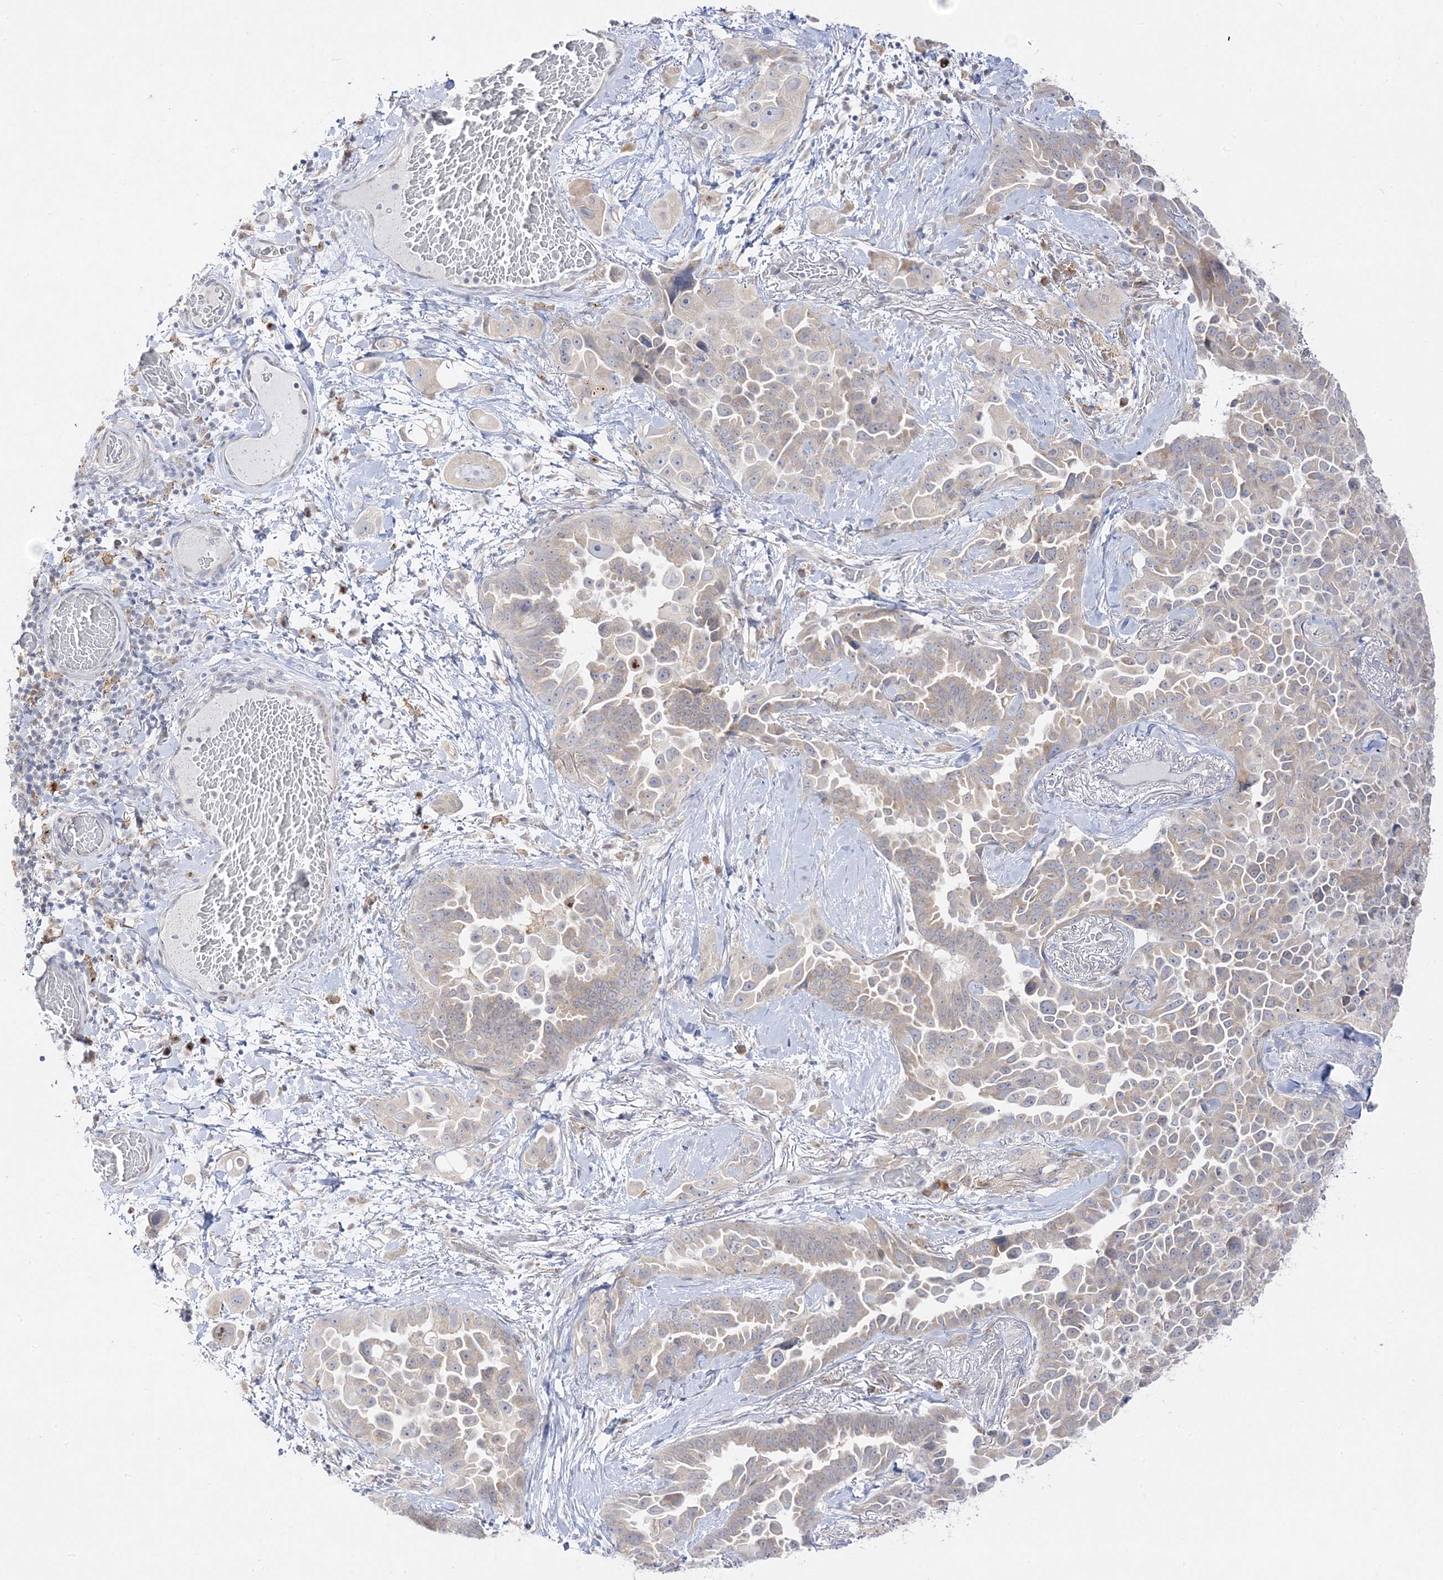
{"staining": {"intensity": "weak", "quantity": "<25%", "location": "cytoplasmic/membranous"}, "tissue": "lung cancer", "cell_type": "Tumor cells", "image_type": "cancer", "snomed": [{"axis": "morphology", "description": "Adenocarcinoma, NOS"}, {"axis": "topography", "description": "Lung"}], "caption": "Immunohistochemistry histopathology image of neoplastic tissue: human adenocarcinoma (lung) stained with DAB (3,3'-diaminobenzidine) reveals no significant protein positivity in tumor cells.", "gene": "C2CD2", "patient": {"sex": "female", "age": 67}}